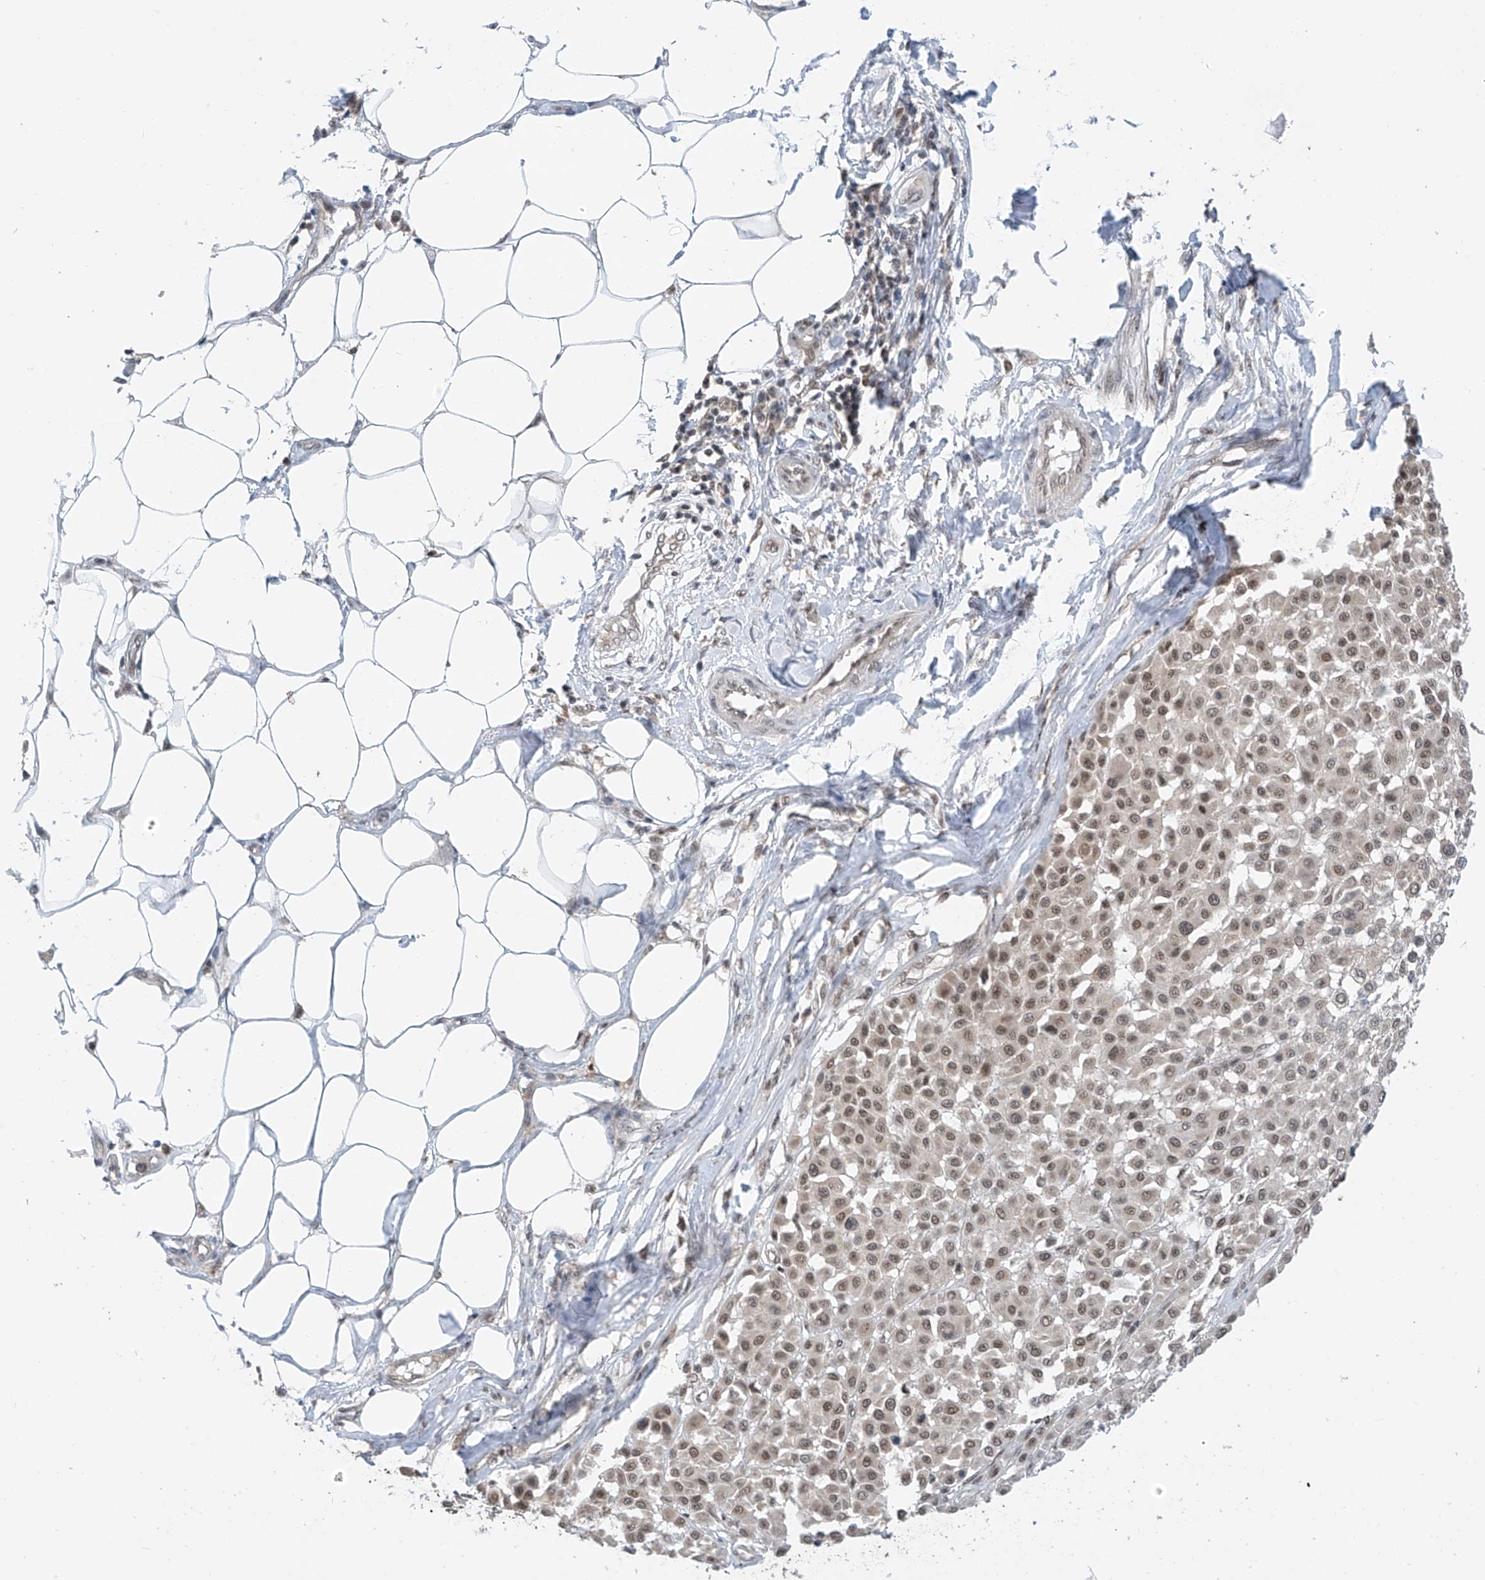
{"staining": {"intensity": "weak", "quantity": ">75%", "location": "nuclear"}, "tissue": "melanoma", "cell_type": "Tumor cells", "image_type": "cancer", "snomed": [{"axis": "morphology", "description": "Malignant melanoma, Metastatic site"}, {"axis": "topography", "description": "Soft tissue"}], "caption": "This is an image of immunohistochemistry (IHC) staining of melanoma, which shows weak staining in the nuclear of tumor cells.", "gene": "RPAIN", "patient": {"sex": "male", "age": 41}}